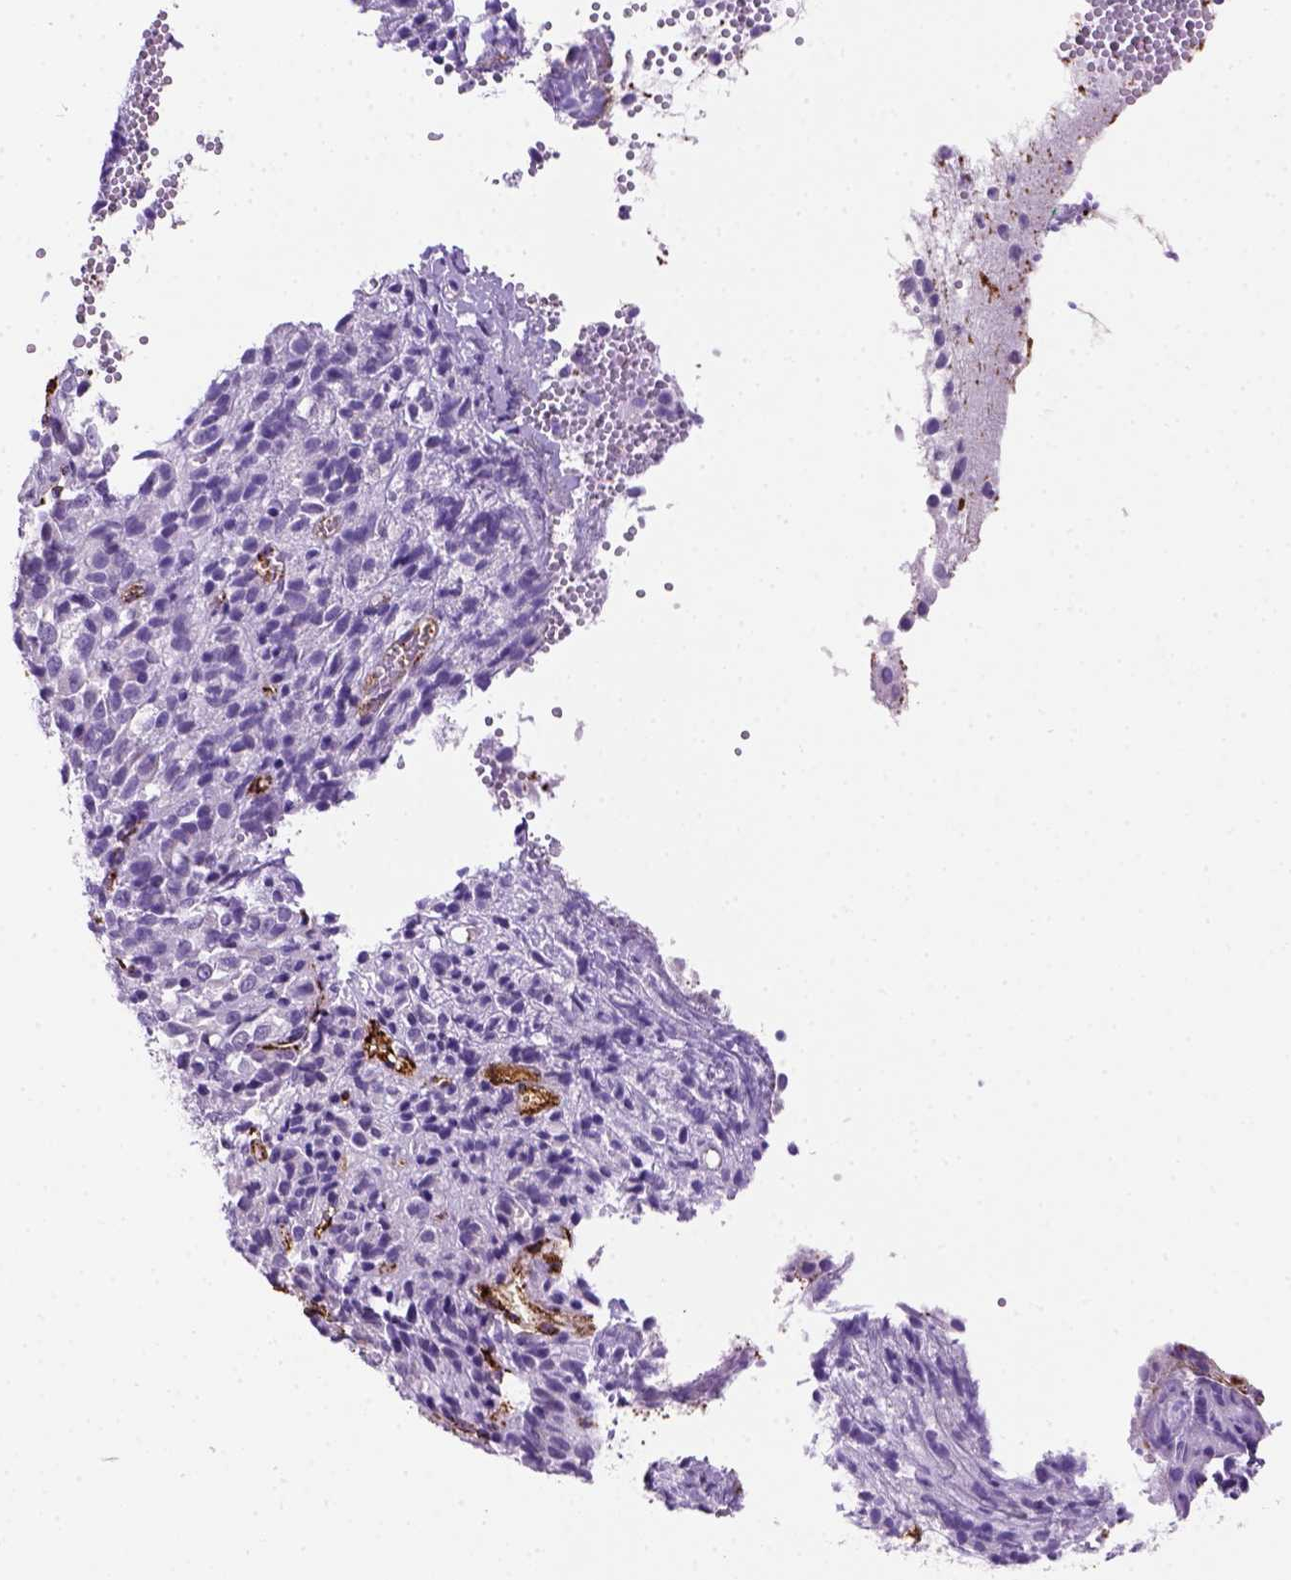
{"staining": {"intensity": "negative", "quantity": "none", "location": "none"}, "tissue": "melanoma", "cell_type": "Tumor cells", "image_type": "cancer", "snomed": [{"axis": "morphology", "description": "Malignant melanoma, Metastatic site"}, {"axis": "topography", "description": "Brain"}], "caption": "This is an immunohistochemistry photomicrograph of human melanoma. There is no staining in tumor cells.", "gene": "VWF", "patient": {"sex": "female", "age": 56}}